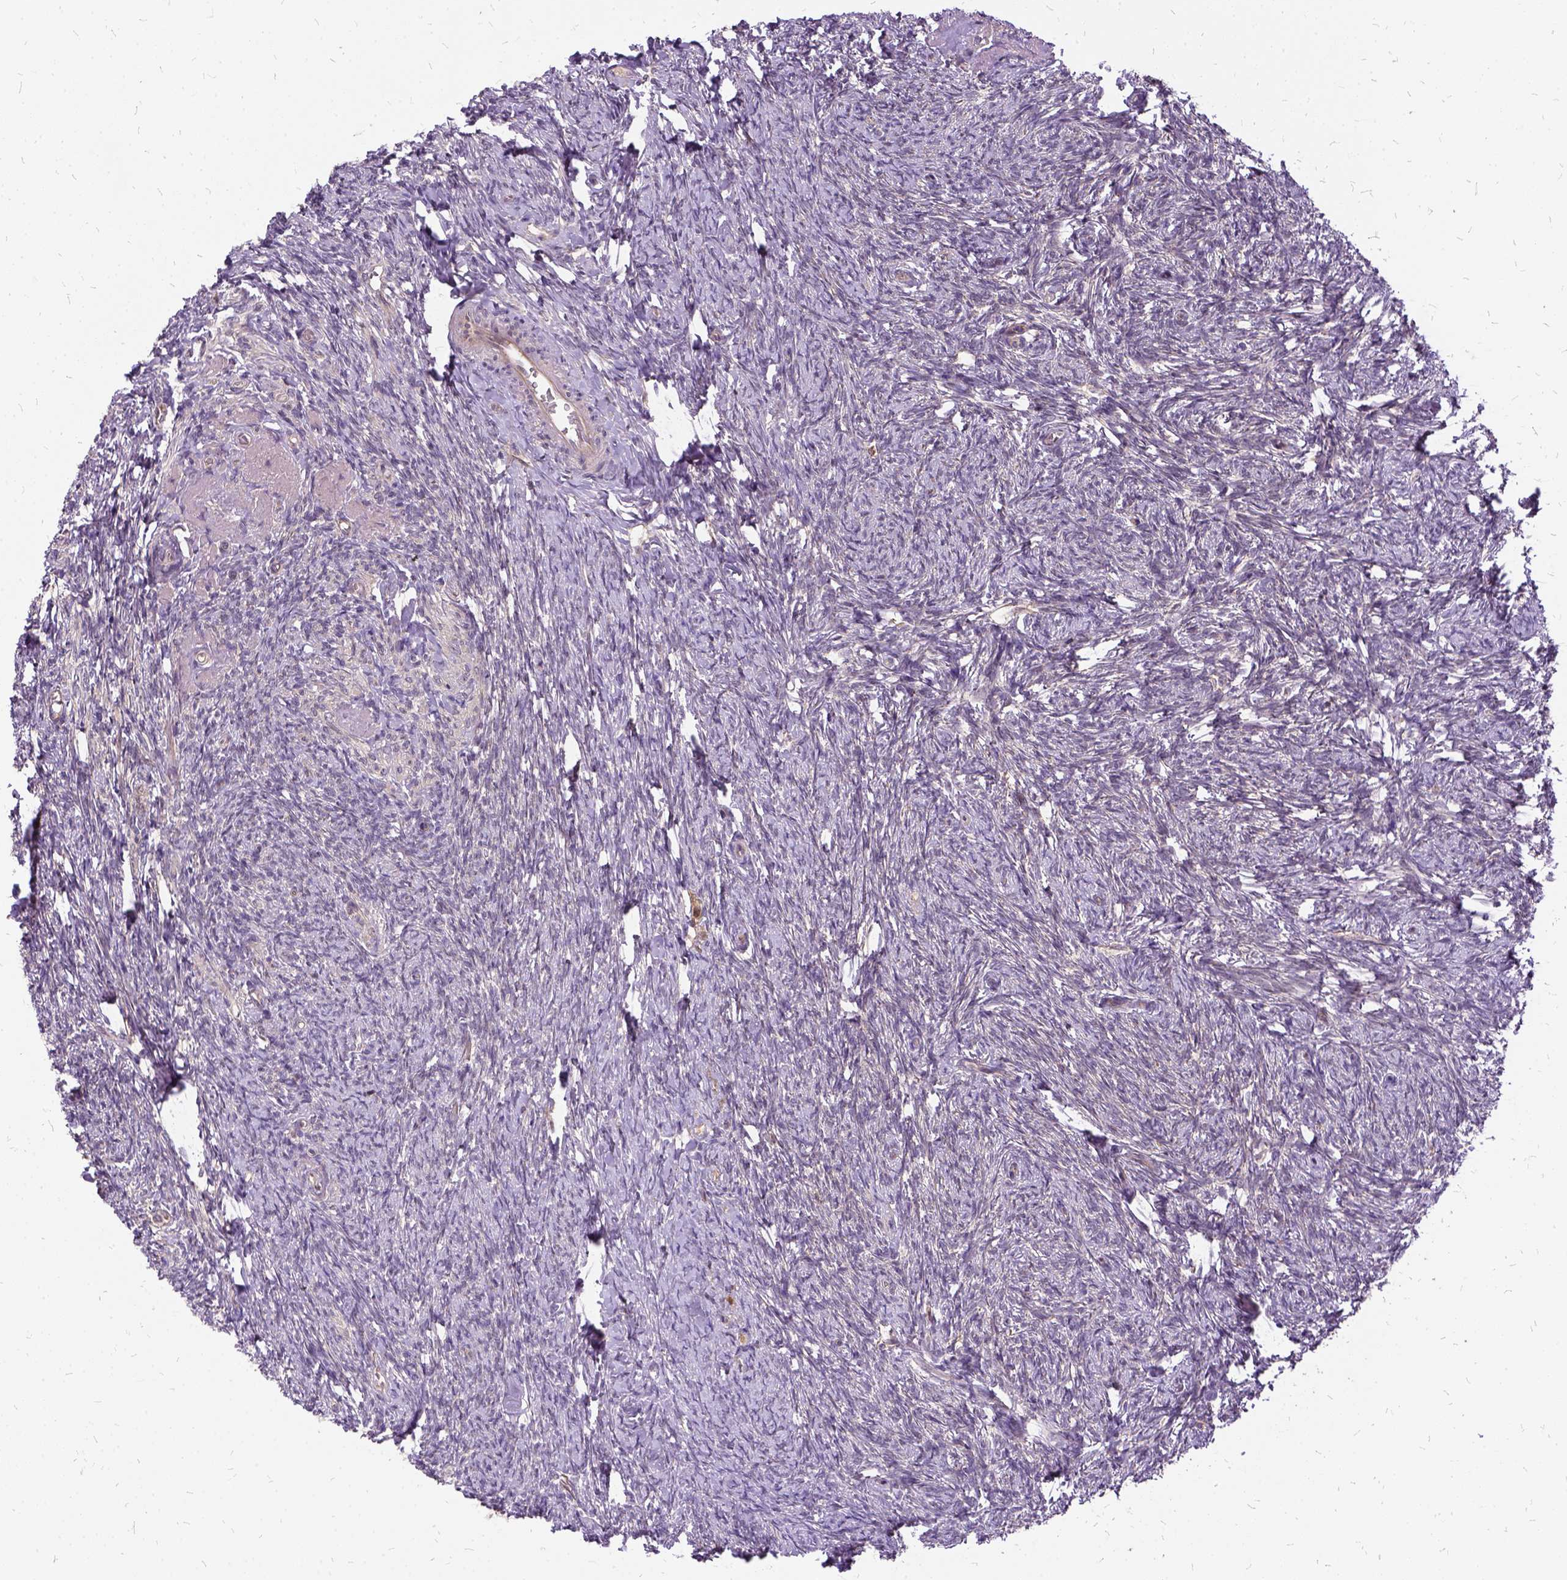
{"staining": {"intensity": "negative", "quantity": "none", "location": "none"}, "tissue": "ovary", "cell_type": "Ovarian stroma cells", "image_type": "normal", "snomed": [{"axis": "morphology", "description": "Normal tissue, NOS"}, {"axis": "topography", "description": "Ovary"}], "caption": "Protein analysis of unremarkable ovary demonstrates no significant staining in ovarian stroma cells.", "gene": "ILRUN", "patient": {"sex": "female", "age": 72}}